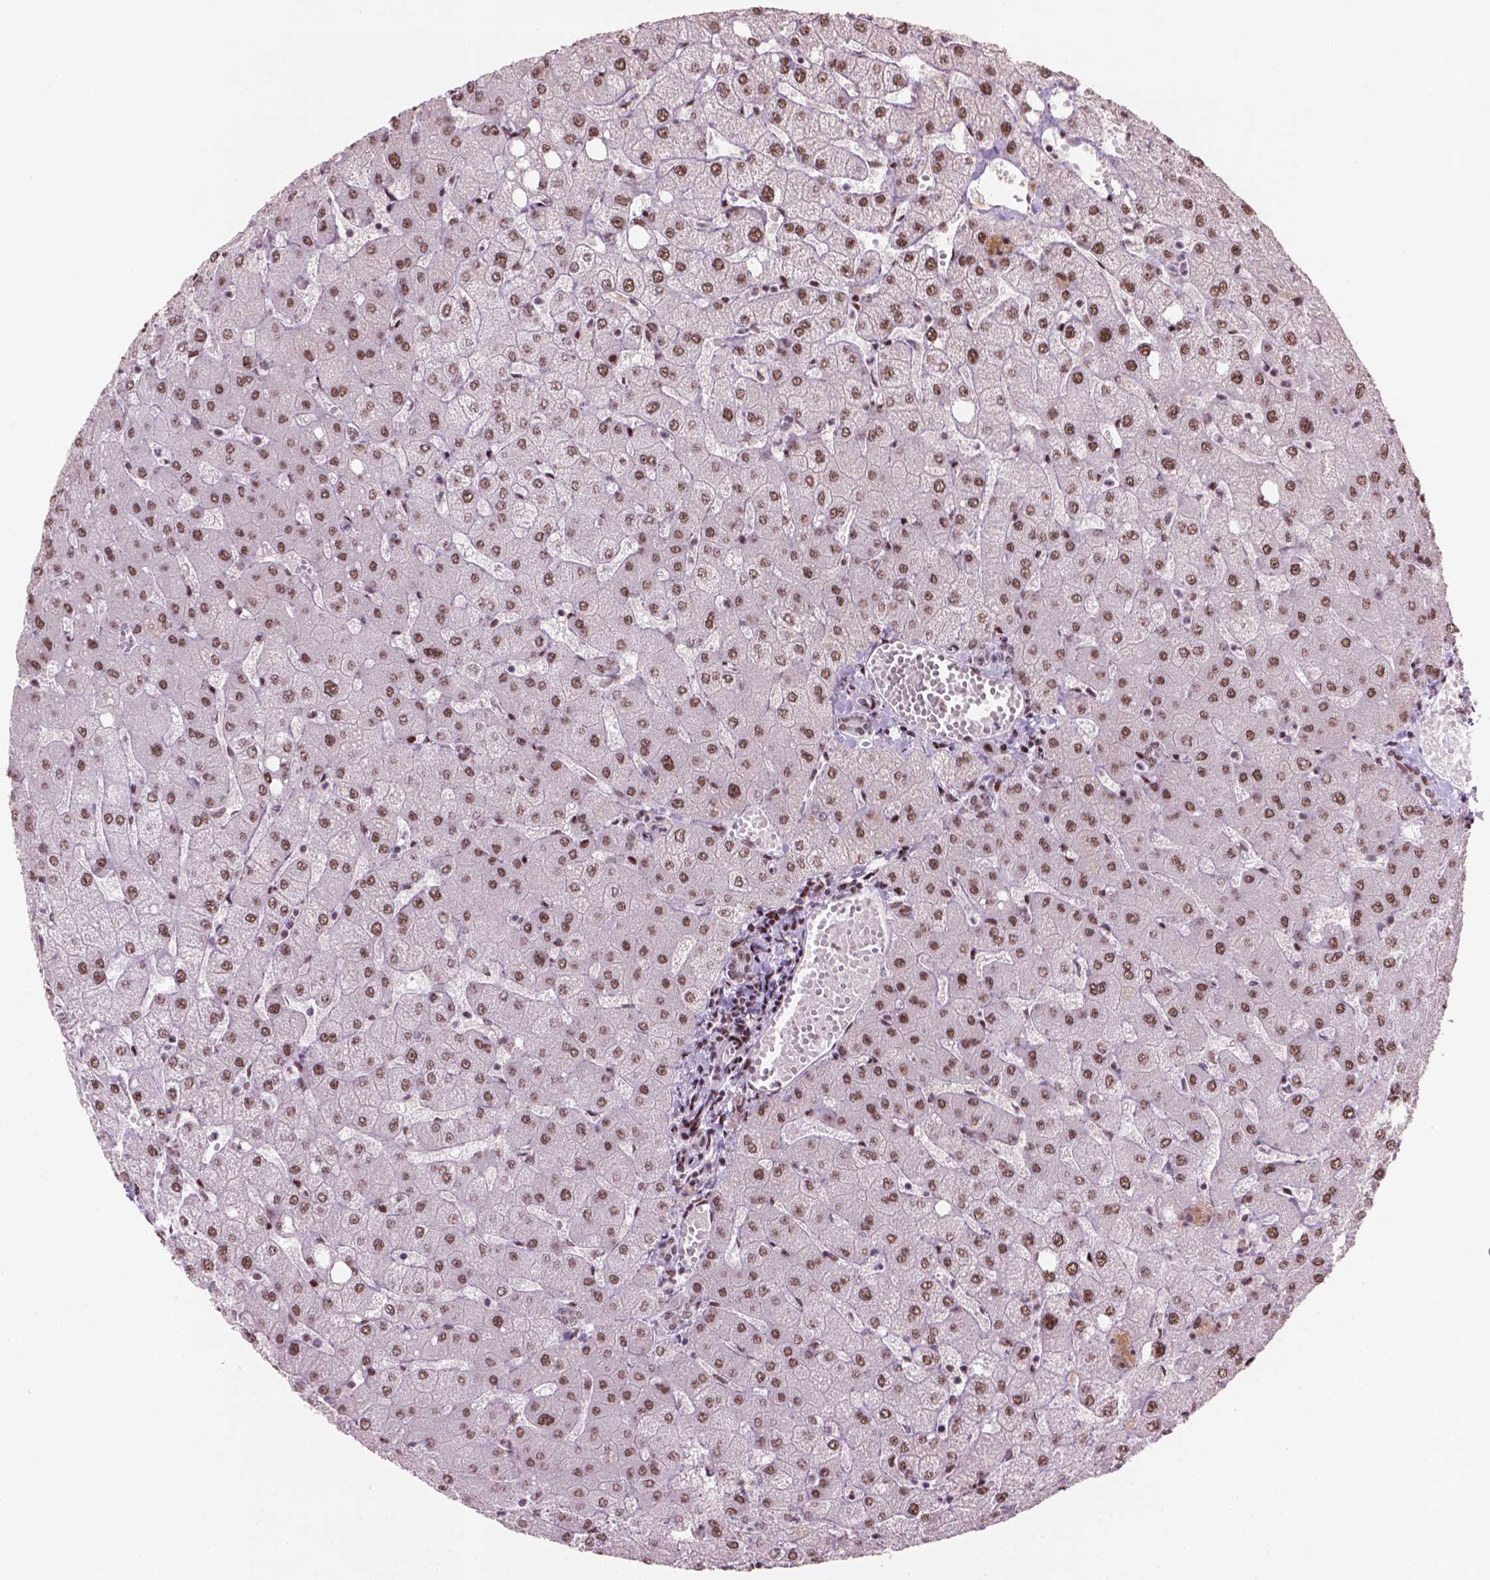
{"staining": {"intensity": "weak", "quantity": ">75%", "location": "nuclear"}, "tissue": "liver", "cell_type": "Cholangiocytes", "image_type": "normal", "snomed": [{"axis": "morphology", "description": "Normal tissue, NOS"}, {"axis": "topography", "description": "Liver"}], "caption": "IHC (DAB) staining of normal human liver displays weak nuclear protein expression in approximately >75% of cholangiocytes.", "gene": "HES7", "patient": {"sex": "female", "age": 54}}